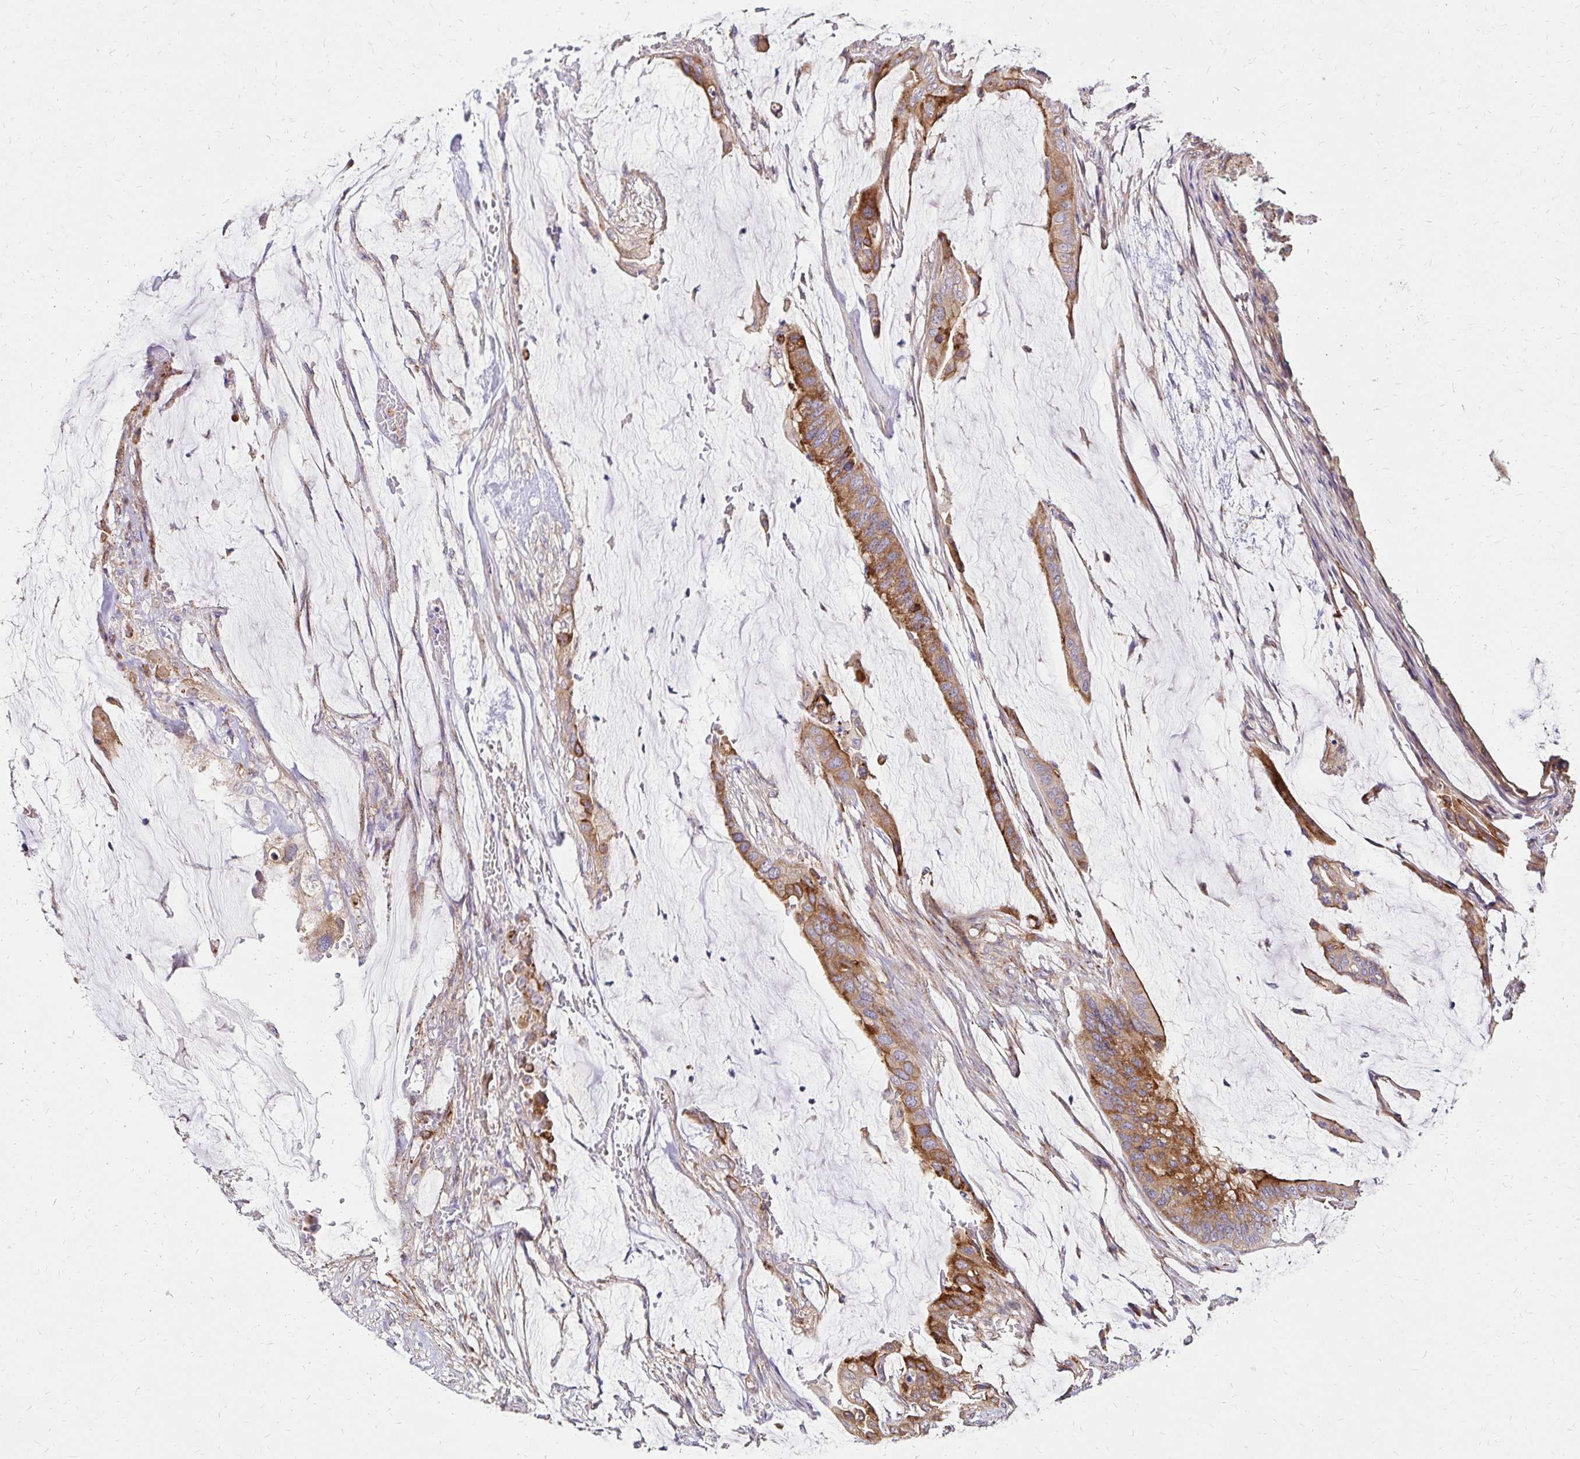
{"staining": {"intensity": "strong", "quantity": "25%-75%", "location": "cytoplasmic/membranous"}, "tissue": "colorectal cancer", "cell_type": "Tumor cells", "image_type": "cancer", "snomed": [{"axis": "morphology", "description": "Adenocarcinoma, NOS"}, {"axis": "topography", "description": "Rectum"}], "caption": "Immunohistochemistry (DAB (3,3'-diaminobenzidine)) staining of human colorectal cancer (adenocarcinoma) exhibits strong cytoplasmic/membranous protein positivity in approximately 25%-75% of tumor cells.", "gene": "PRIMA1", "patient": {"sex": "female", "age": 59}}